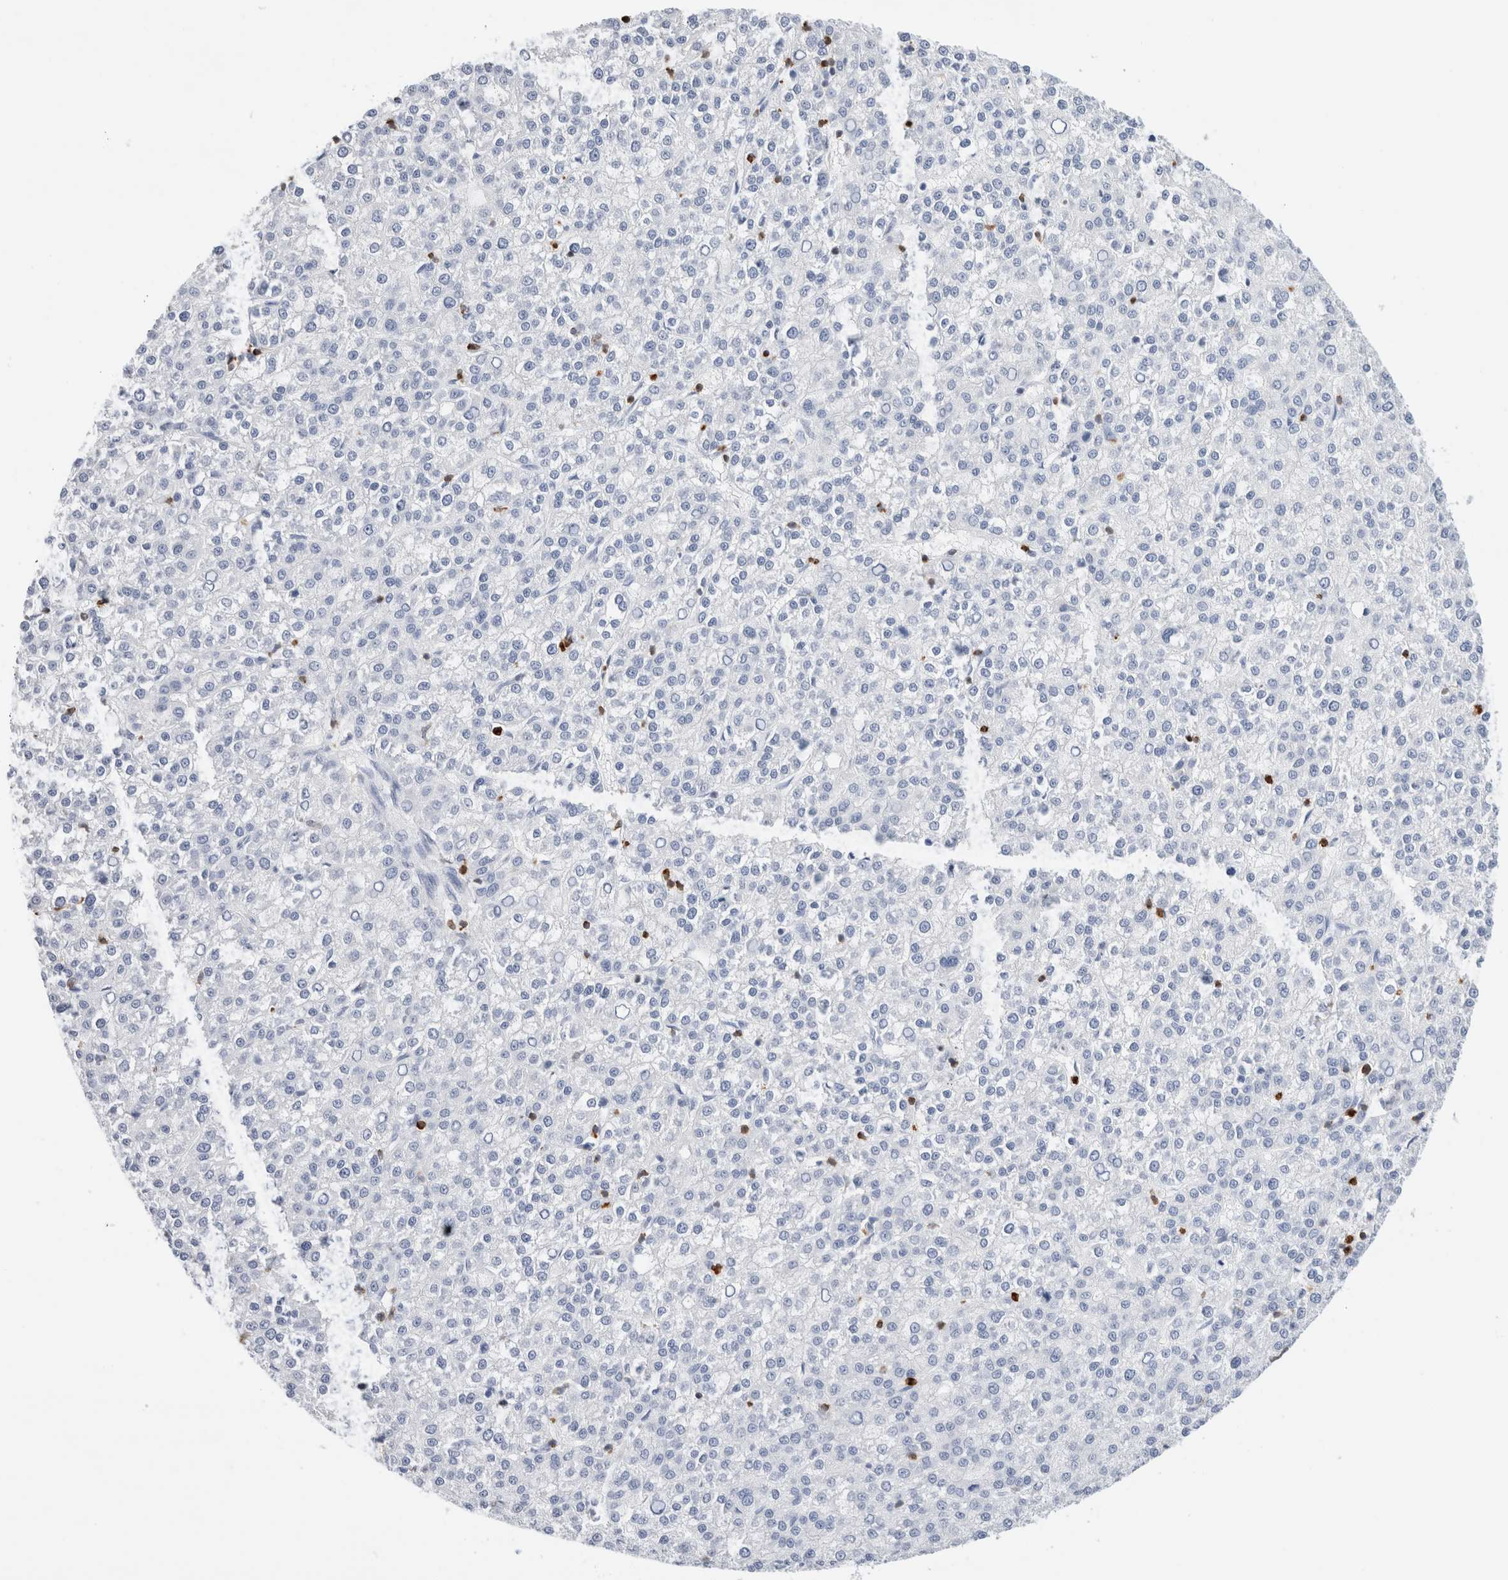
{"staining": {"intensity": "negative", "quantity": "none", "location": "none"}, "tissue": "liver cancer", "cell_type": "Tumor cells", "image_type": "cancer", "snomed": [{"axis": "morphology", "description": "Carcinoma, Hepatocellular, NOS"}, {"axis": "topography", "description": "Liver"}], "caption": "This is an immunohistochemistry (IHC) image of human liver hepatocellular carcinoma. There is no staining in tumor cells.", "gene": "ALOX5AP", "patient": {"sex": "female", "age": 58}}